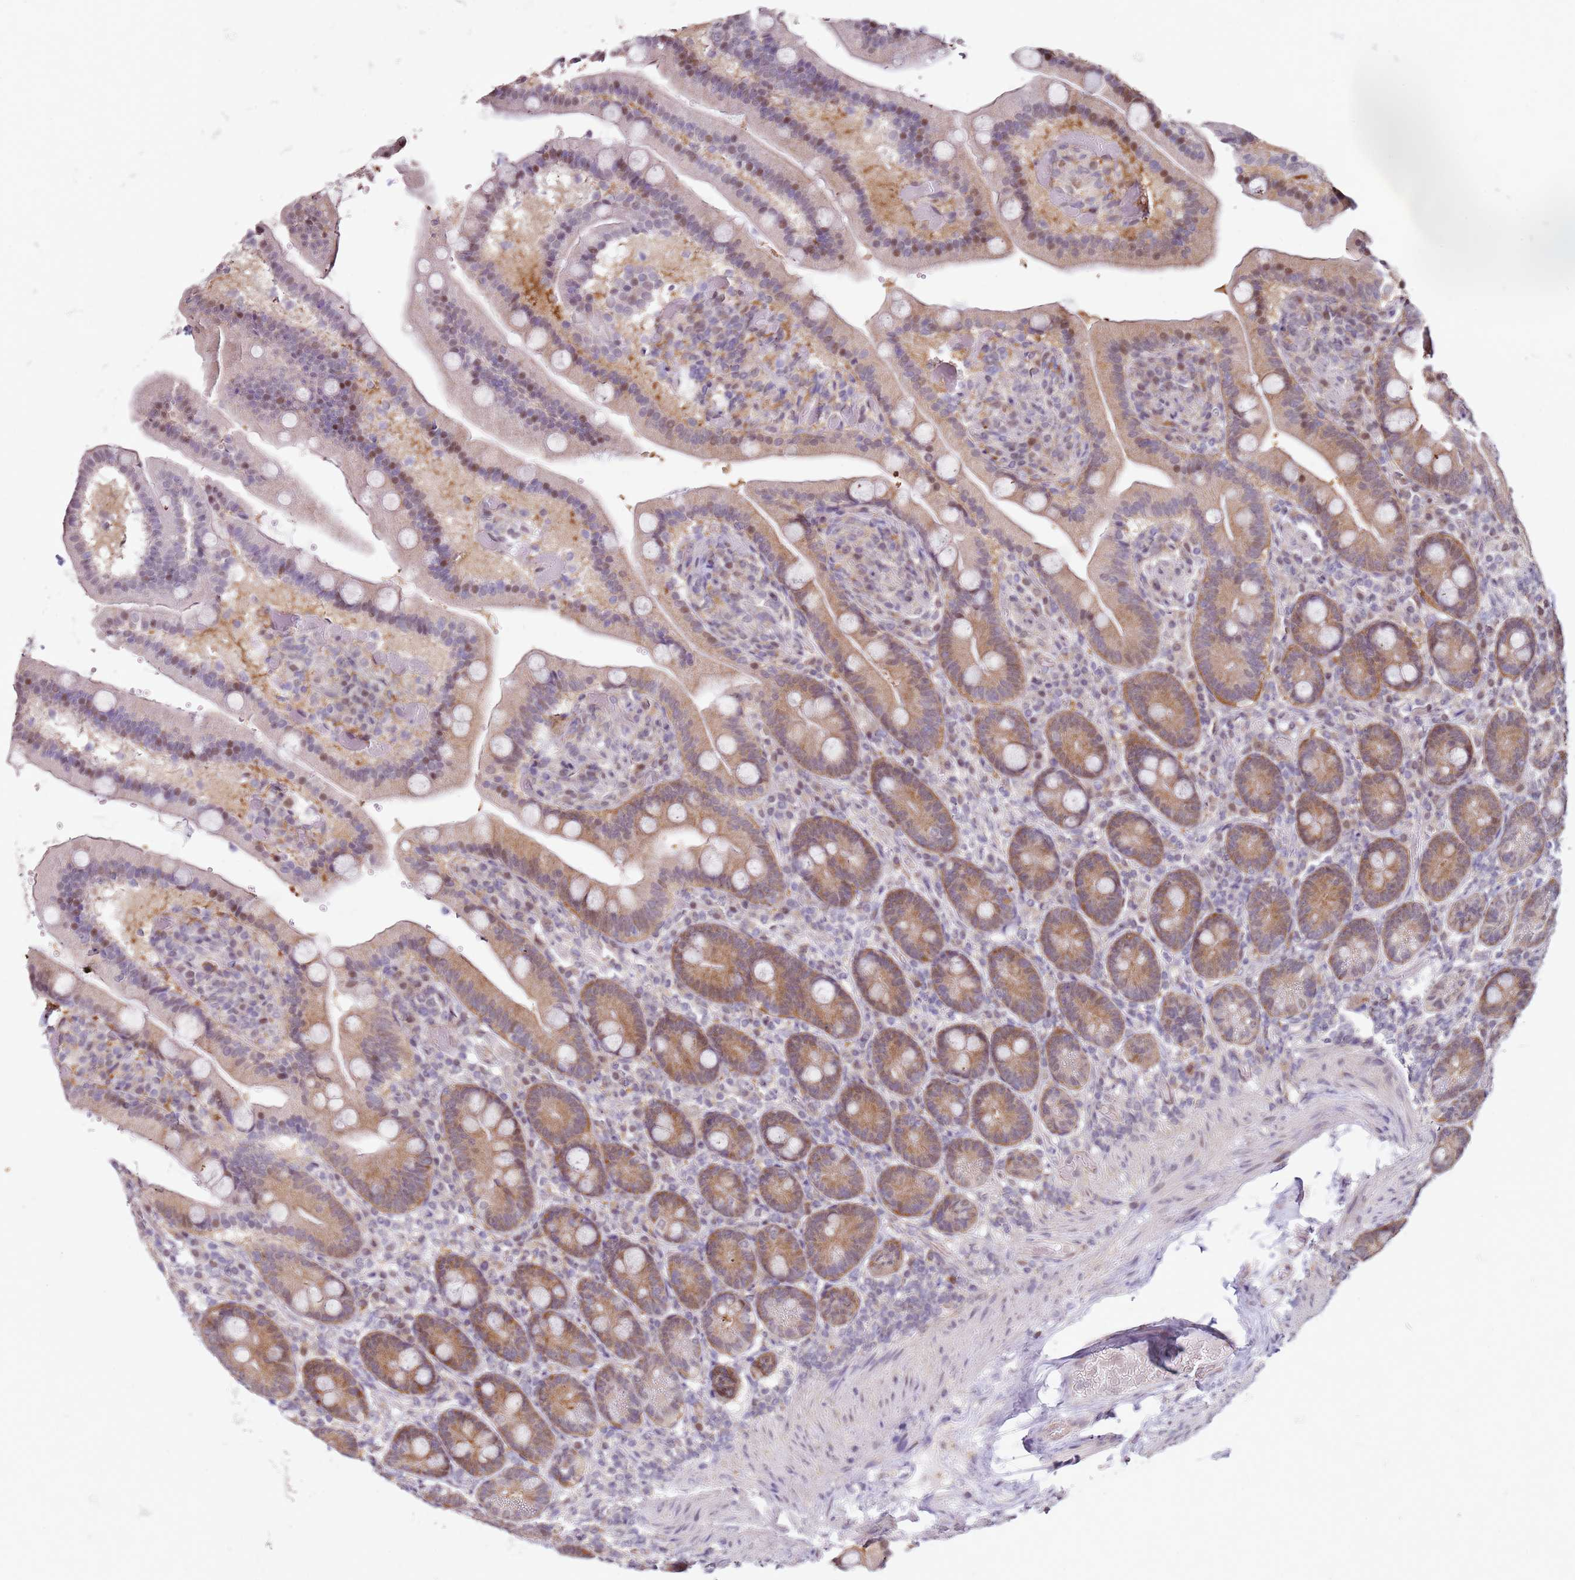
{"staining": {"intensity": "moderate", "quantity": "25%-75%", "location": "cytoplasmic/membranous,nuclear"}, "tissue": "duodenum", "cell_type": "Glandular cells", "image_type": "normal", "snomed": [{"axis": "morphology", "description": "Normal tissue, NOS"}, {"axis": "topography", "description": "Duodenum"}], "caption": "Protein expression analysis of unremarkable duodenum exhibits moderate cytoplasmic/membranous,nuclear staining in about 25%-75% of glandular cells. (Brightfield microscopy of DAB IHC at high magnification).", "gene": "PSMD4", "patient": {"sex": "female", "age": 62}}